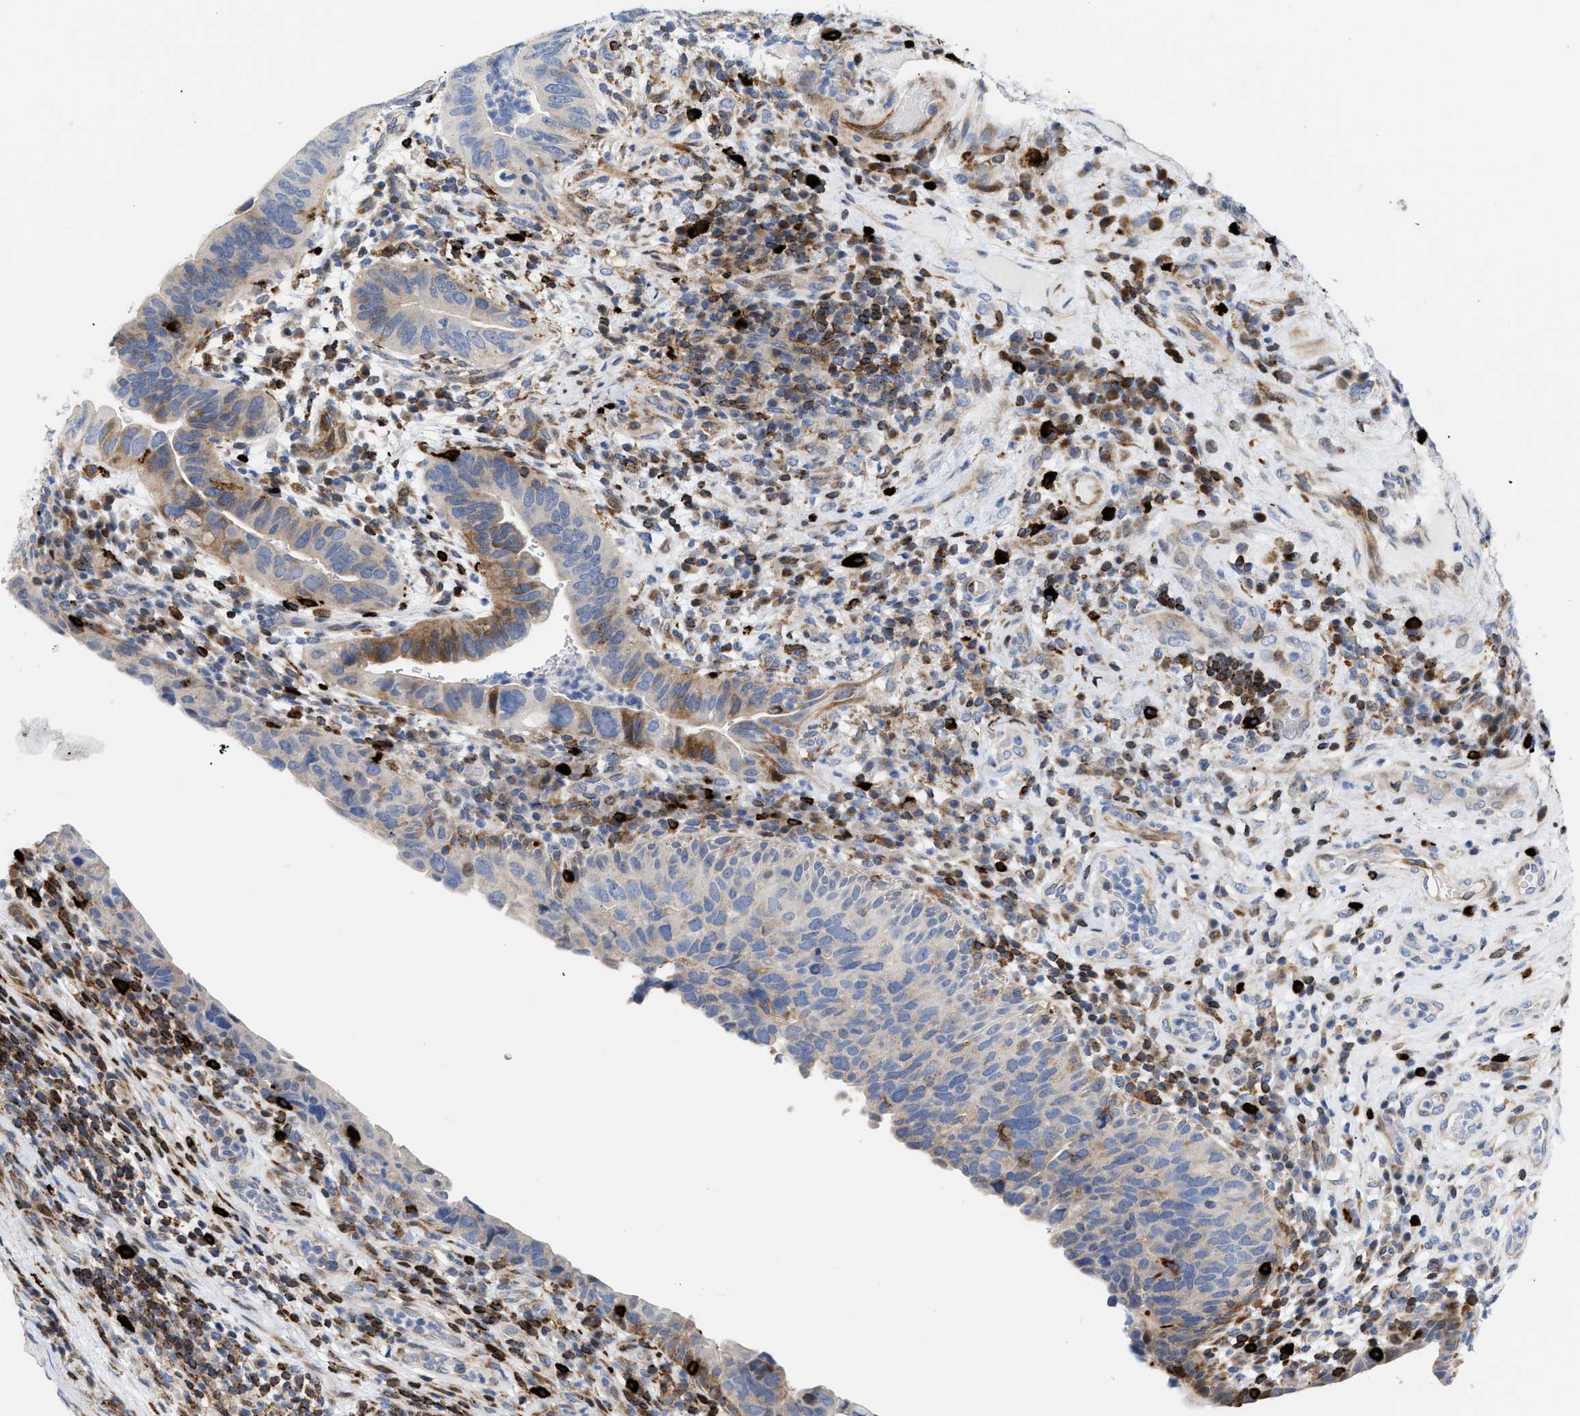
{"staining": {"intensity": "moderate", "quantity": "25%-75%", "location": "cytoplasmic/membranous,nuclear"}, "tissue": "urothelial cancer", "cell_type": "Tumor cells", "image_type": "cancer", "snomed": [{"axis": "morphology", "description": "Urothelial carcinoma, High grade"}, {"axis": "topography", "description": "Urinary bladder"}], "caption": "Protein staining by immunohistochemistry displays moderate cytoplasmic/membranous and nuclear staining in approximately 25%-75% of tumor cells in urothelial carcinoma (high-grade).", "gene": "ATP9A", "patient": {"sex": "female", "age": 82}}